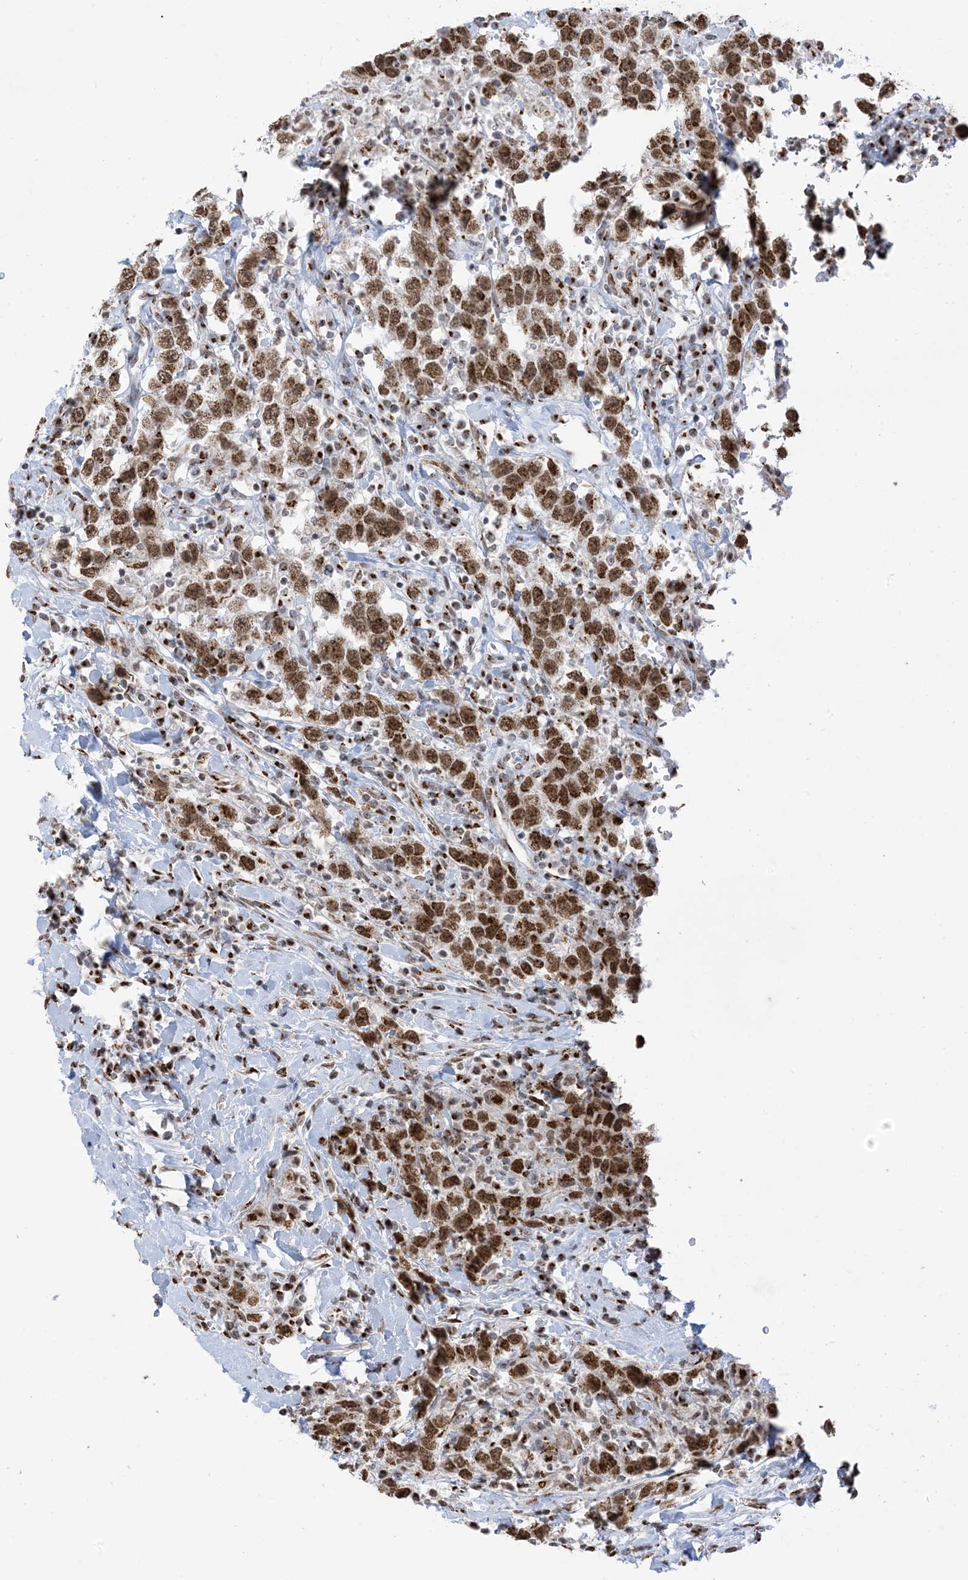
{"staining": {"intensity": "strong", "quantity": ">75%", "location": "nuclear"}, "tissue": "testis cancer", "cell_type": "Tumor cells", "image_type": "cancer", "snomed": [{"axis": "morphology", "description": "Seminoma, NOS"}, {"axis": "topography", "description": "Testis"}], "caption": "Immunohistochemistry (DAB (3,3'-diaminobenzidine)) staining of testis cancer (seminoma) shows strong nuclear protein positivity in about >75% of tumor cells. (DAB = brown stain, brightfield microscopy at high magnification).", "gene": "GPR107", "patient": {"sex": "male", "age": 41}}